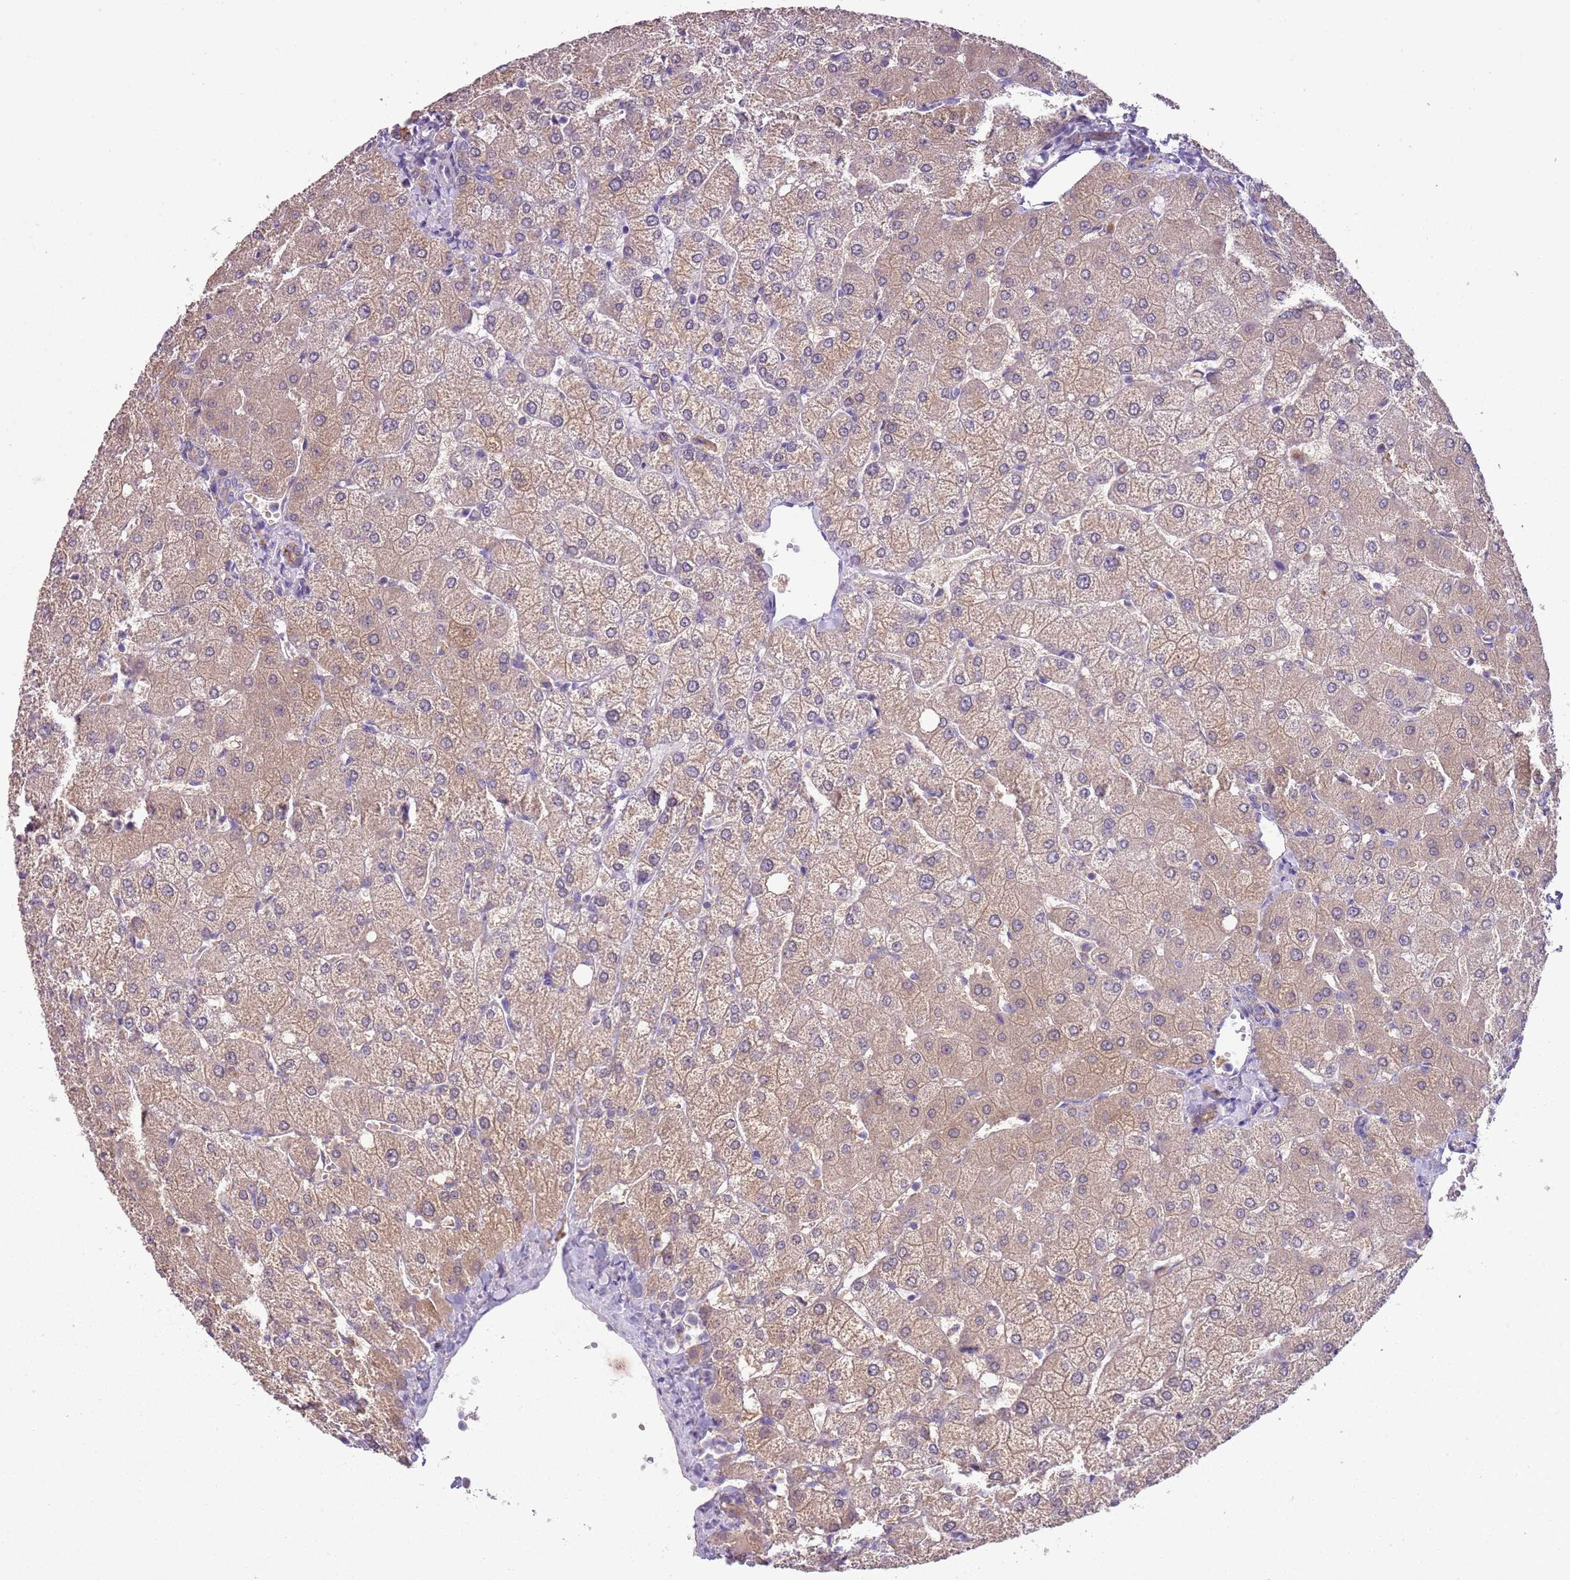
{"staining": {"intensity": "negative", "quantity": "none", "location": "none"}, "tissue": "liver", "cell_type": "Cholangiocytes", "image_type": "normal", "snomed": [{"axis": "morphology", "description": "Normal tissue, NOS"}, {"axis": "topography", "description": "Liver"}], "caption": "Immunohistochemical staining of normal human liver exhibits no significant staining in cholangiocytes. (Brightfield microscopy of DAB IHC at high magnification).", "gene": "HES3", "patient": {"sex": "female", "age": 54}}